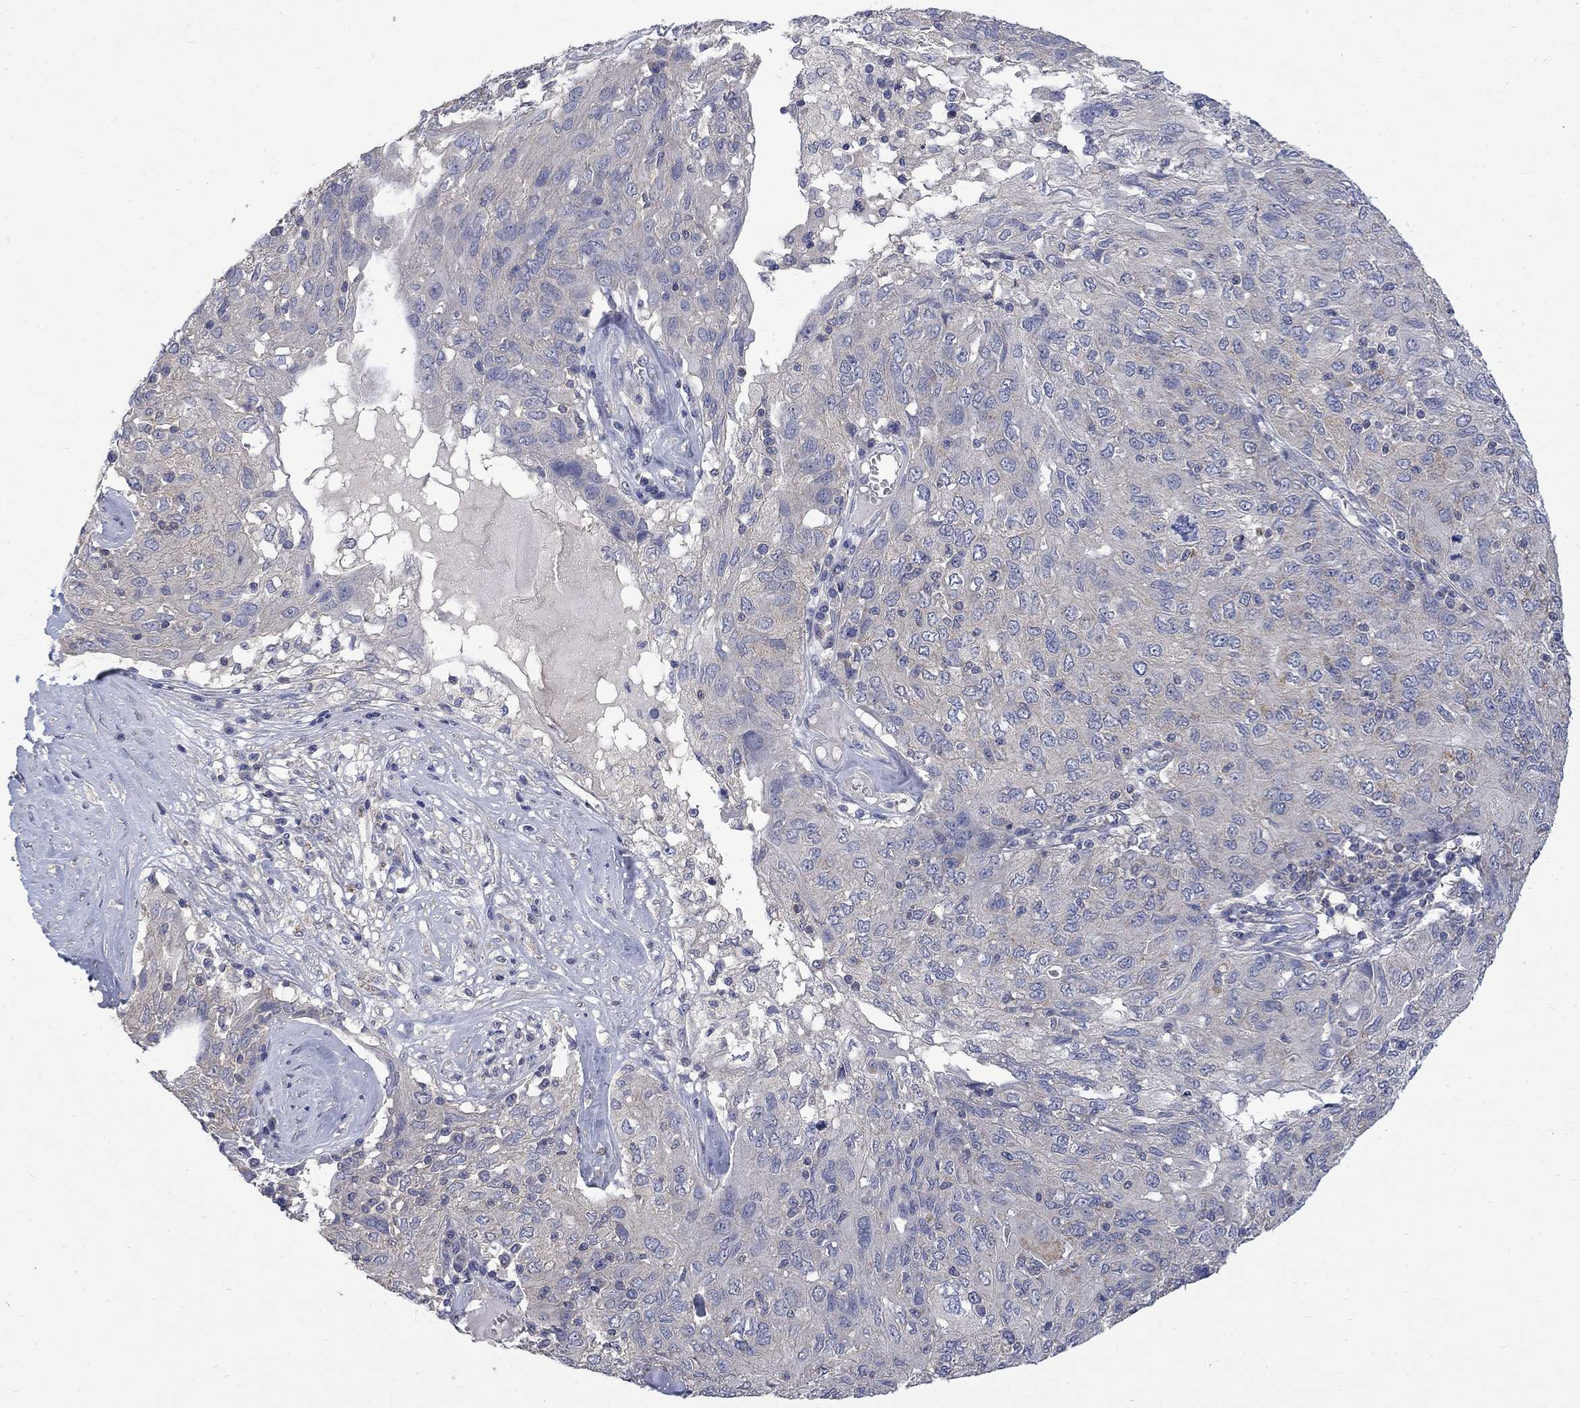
{"staining": {"intensity": "negative", "quantity": "none", "location": "none"}, "tissue": "ovarian cancer", "cell_type": "Tumor cells", "image_type": "cancer", "snomed": [{"axis": "morphology", "description": "Carcinoma, endometroid"}, {"axis": "topography", "description": "Ovary"}], "caption": "Human ovarian endometroid carcinoma stained for a protein using immunohistochemistry exhibits no staining in tumor cells.", "gene": "HSPA12A", "patient": {"sex": "female", "age": 50}}